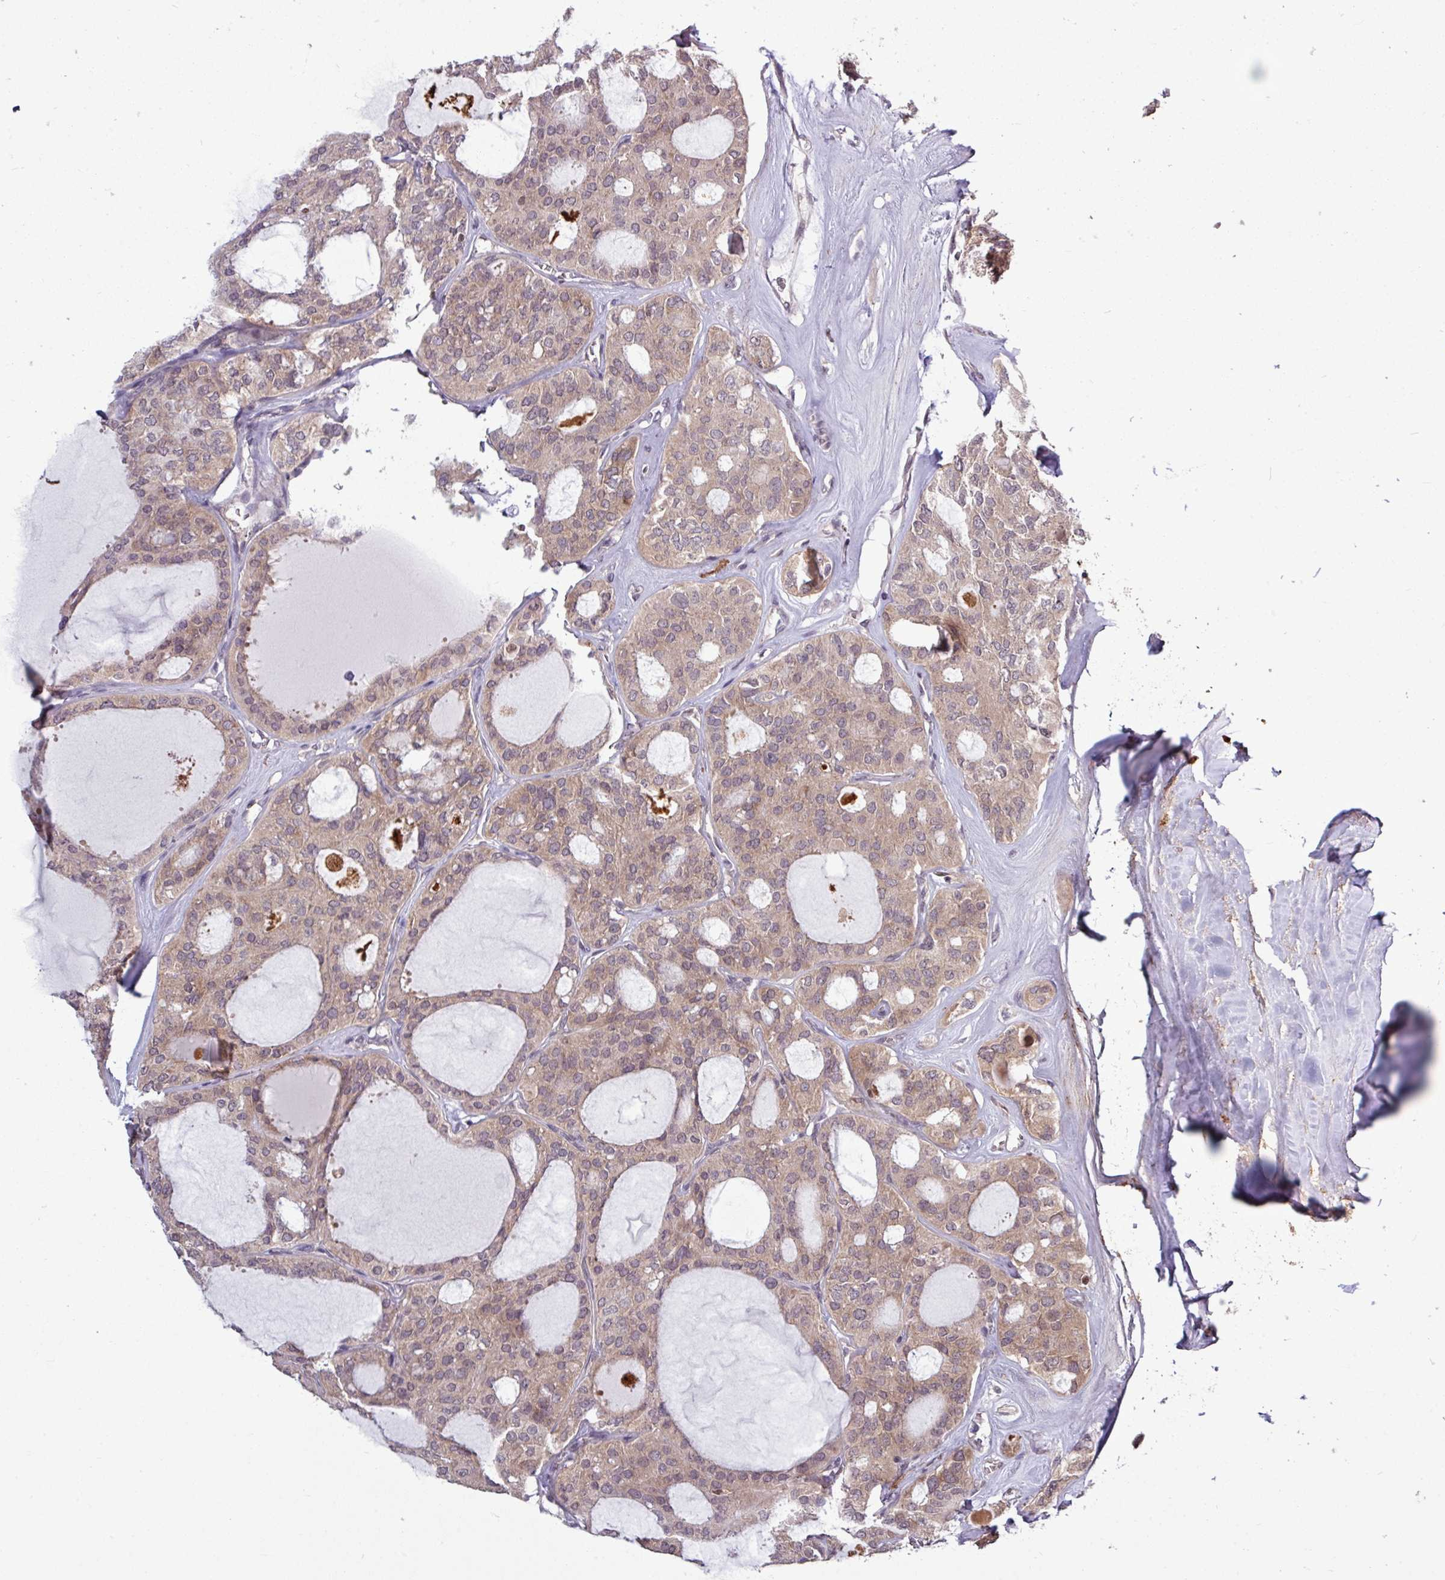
{"staining": {"intensity": "weak", "quantity": "25%-75%", "location": "cytoplasmic/membranous"}, "tissue": "thyroid cancer", "cell_type": "Tumor cells", "image_type": "cancer", "snomed": [{"axis": "morphology", "description": "Follicular adenoma carcinoma, NOS"}, {"axis": "topography", "description": "Thyroid gland"}], "caption": "Immunohistochemical staining of human thyroid cancer displays low levels of weak cytoplasmic/membranous protein expression in approximately 25%-75% of tumor cells. The protein of interest is stained brown, and the nuclei are stained in blue (DAB IHC with brightfield microscopy, high magnification).", "gene": "SKIC2", "patient": {"sex": "male", "age": 75}}